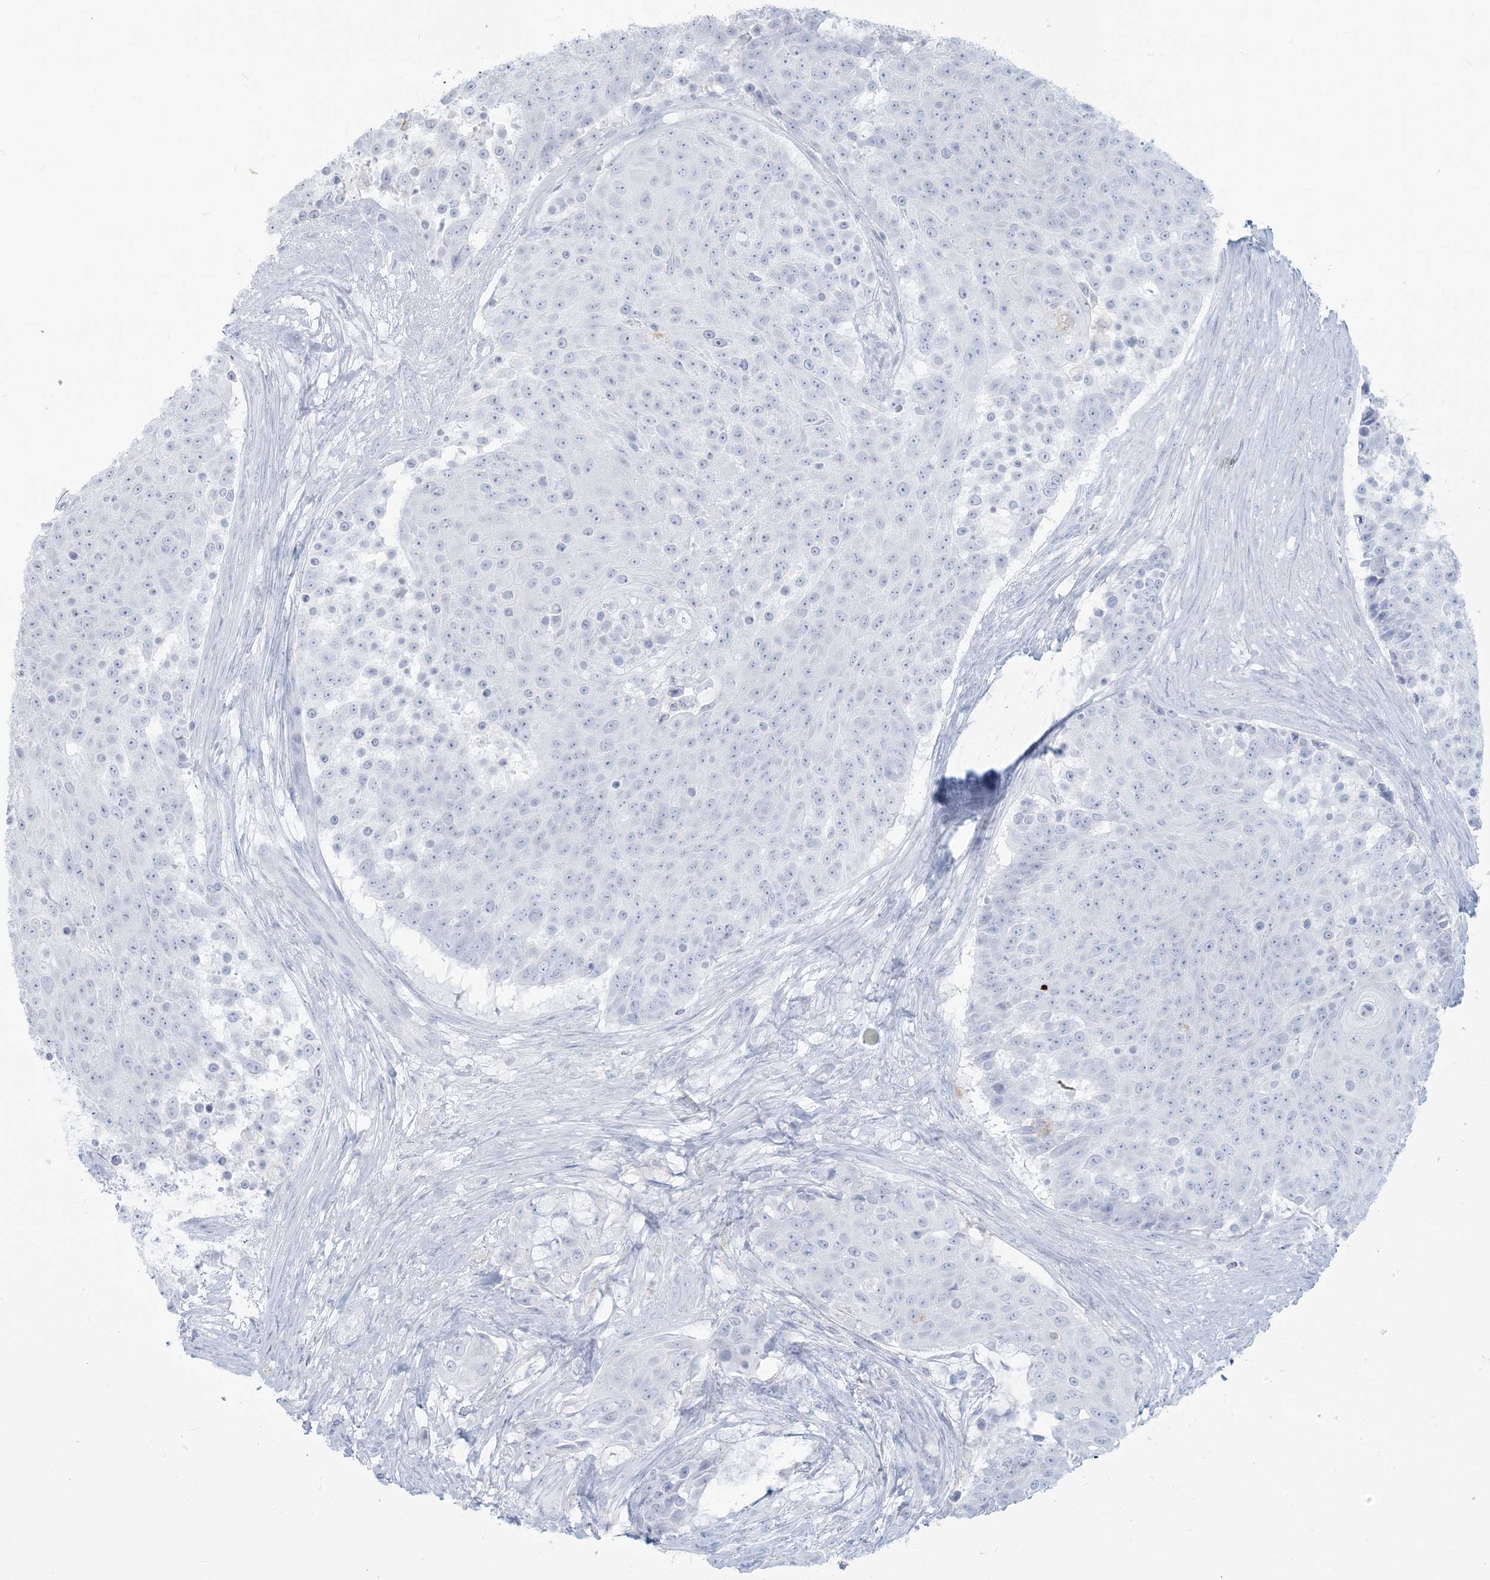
{"staining": {"intensity": "negative", "quantity": "none", "location": "none"}, "tissue": "urothelial cancer", "cell_type": "Tumor cells", "image_type": "cancer", "snomed": [{"axis": "morphology", "description": "Urothelial carcinoma, High grade"}, {"axis": "topography", "description": "Urinary bladder"}], "caption": "A high-resolution image shows immunohistochemistry staining of urothelial carcinoma (high-grade), which demonstrates no significant staining in tumor cells.", "gene": "HLA-DRB1", "patient": {"sex": "female", "age": 63}}